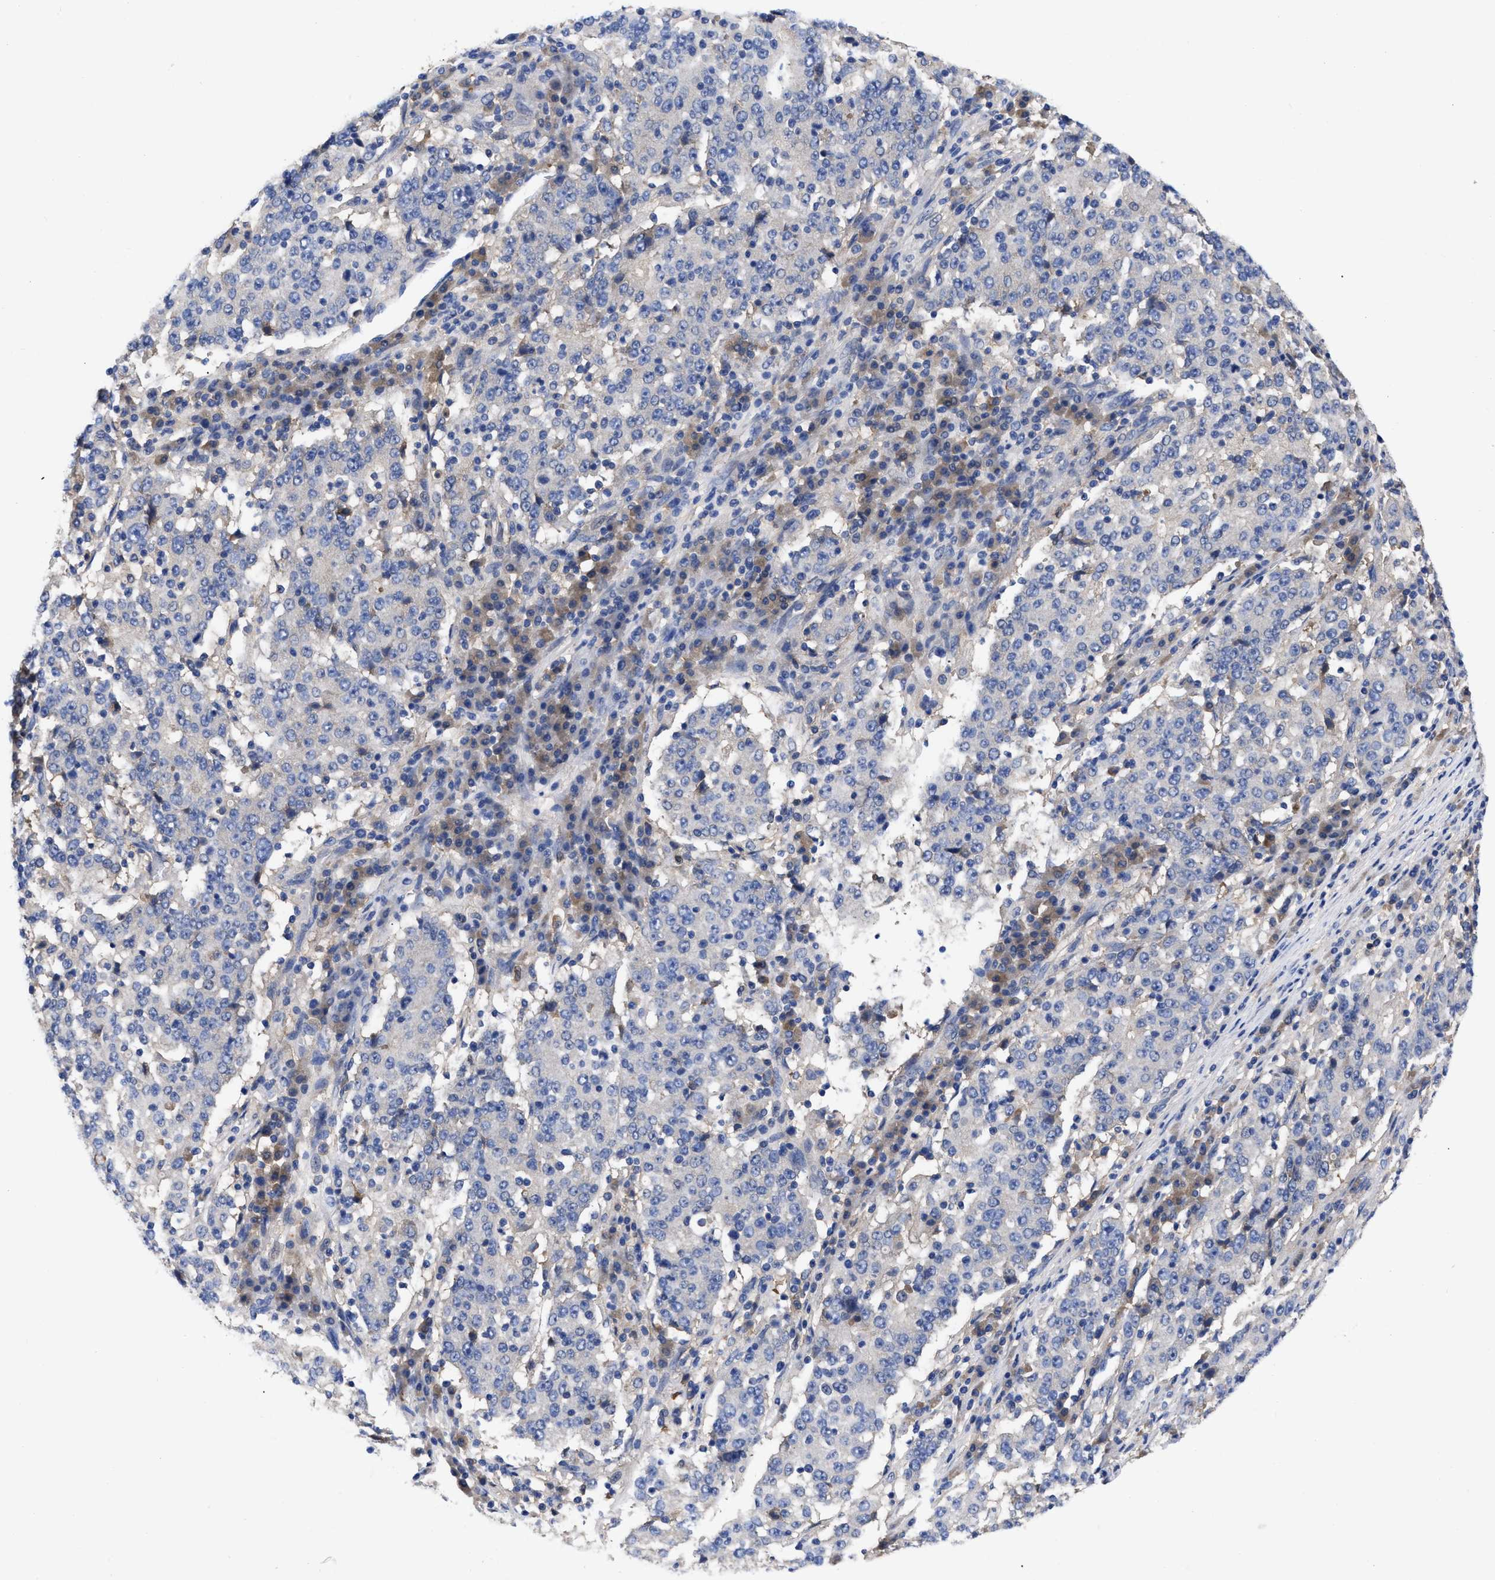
{"staining": {"intensity": "negative", "quantity": "none", "location": "none"}, "tissue": "stomach cancer", "cell_type": "Tumor cells", "image_type": "cancer", "snomed": [{"axis": "morphology", "description": "Adenocarcinoma, NOS"}, {"axis": "topography", "description": "Stomach"}], "caption": "Tumor cells are negative for brown protein staining in stomach adenocarcinoma.", "gene": "RBKS", "patient": {"sex": "male", "age": 59}}